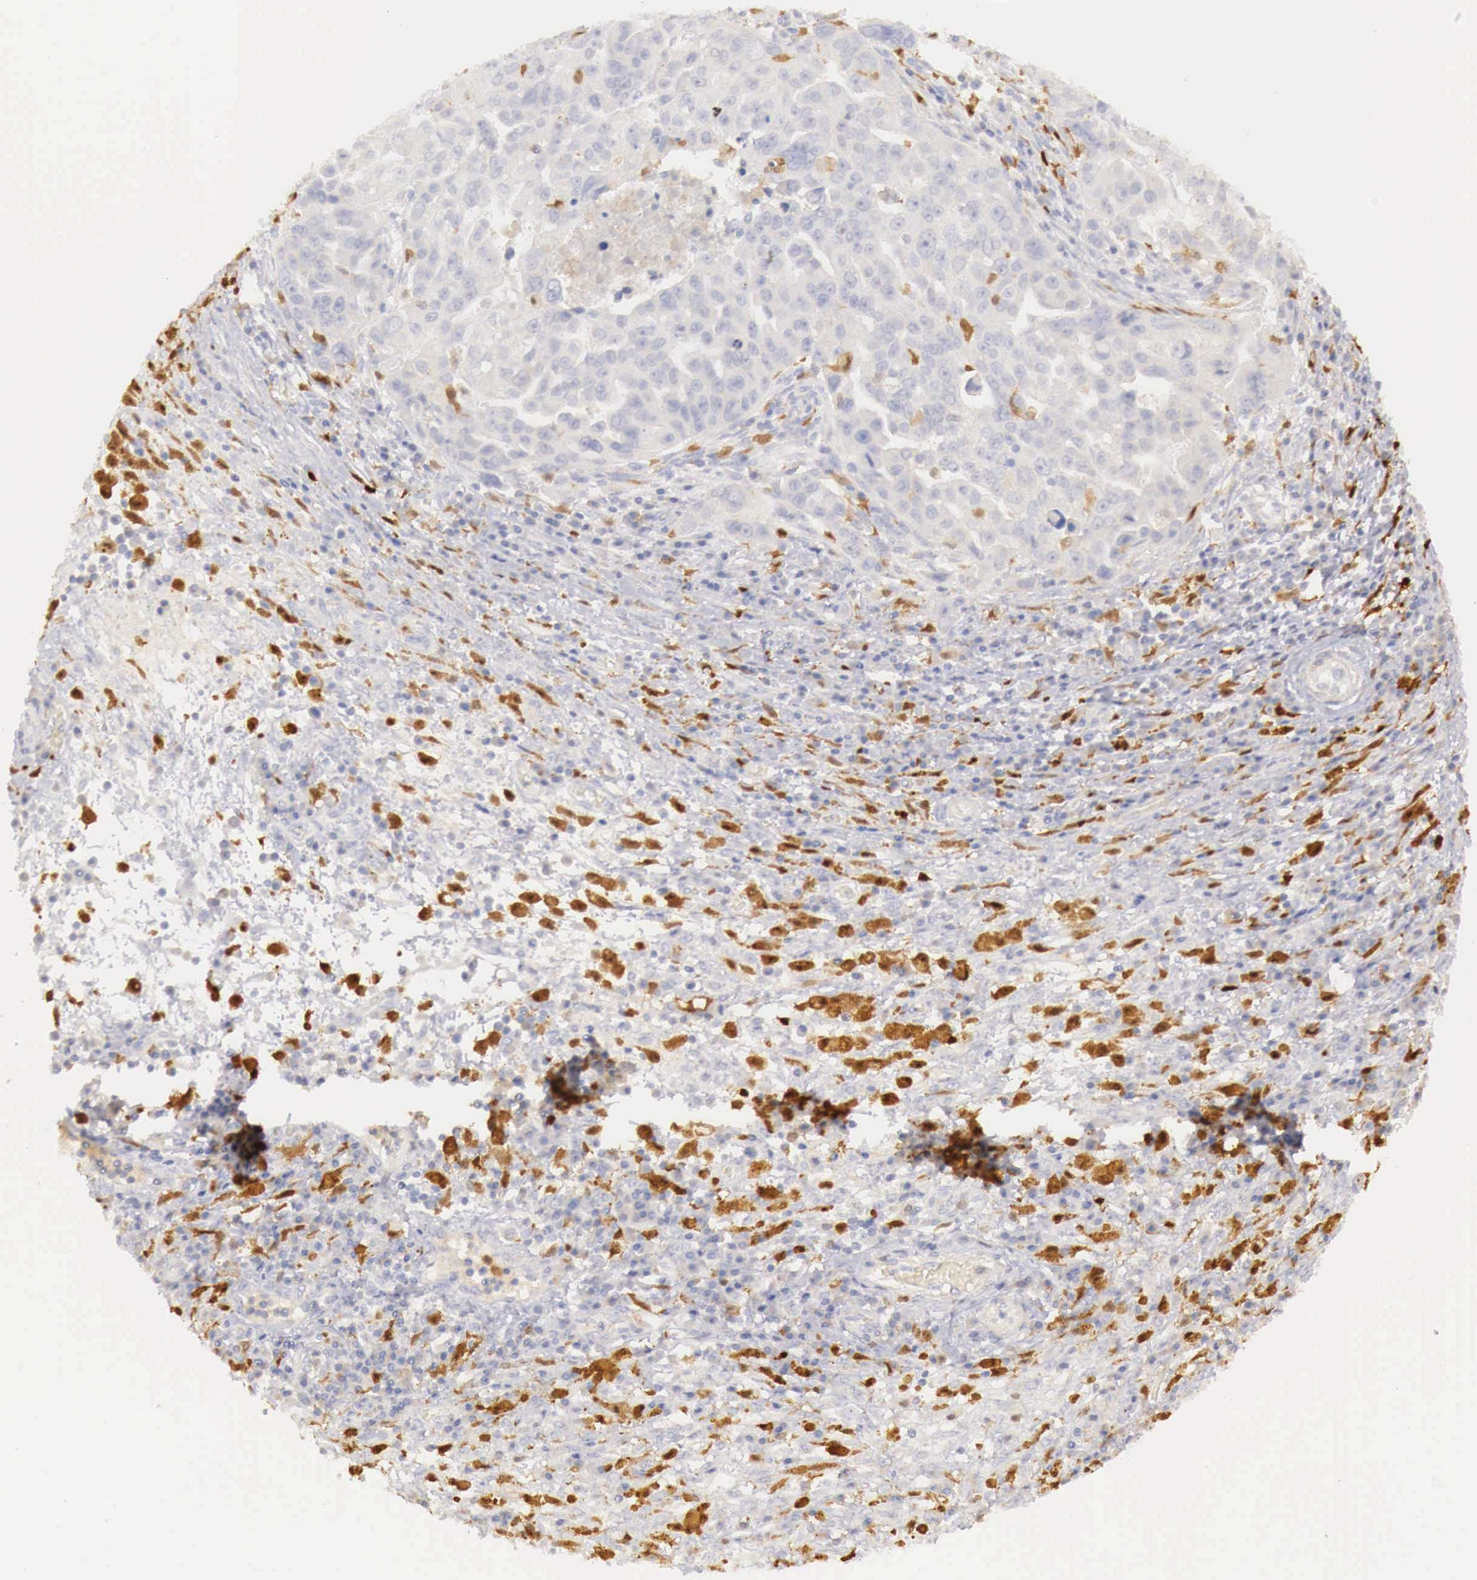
{"staining": {"intensity": "negative", "quantity": "none", "location": "none"}, "tissue": "ovarian cancer", "cell_type": "Tumor cells", "image_type": "cancer", "snomed": [{"axis": "morphology", "description": "Carcinoma, endometroid"}, {"axis": "topography", "description": "Ovary"}], "caption": "Human endometroid carcinoma (ovarian) stained for a protein using immunohistochemistry displays no staining in tumor cells.", "gene": "RENBP", "patient": {"sex": "female", "age": 75}}